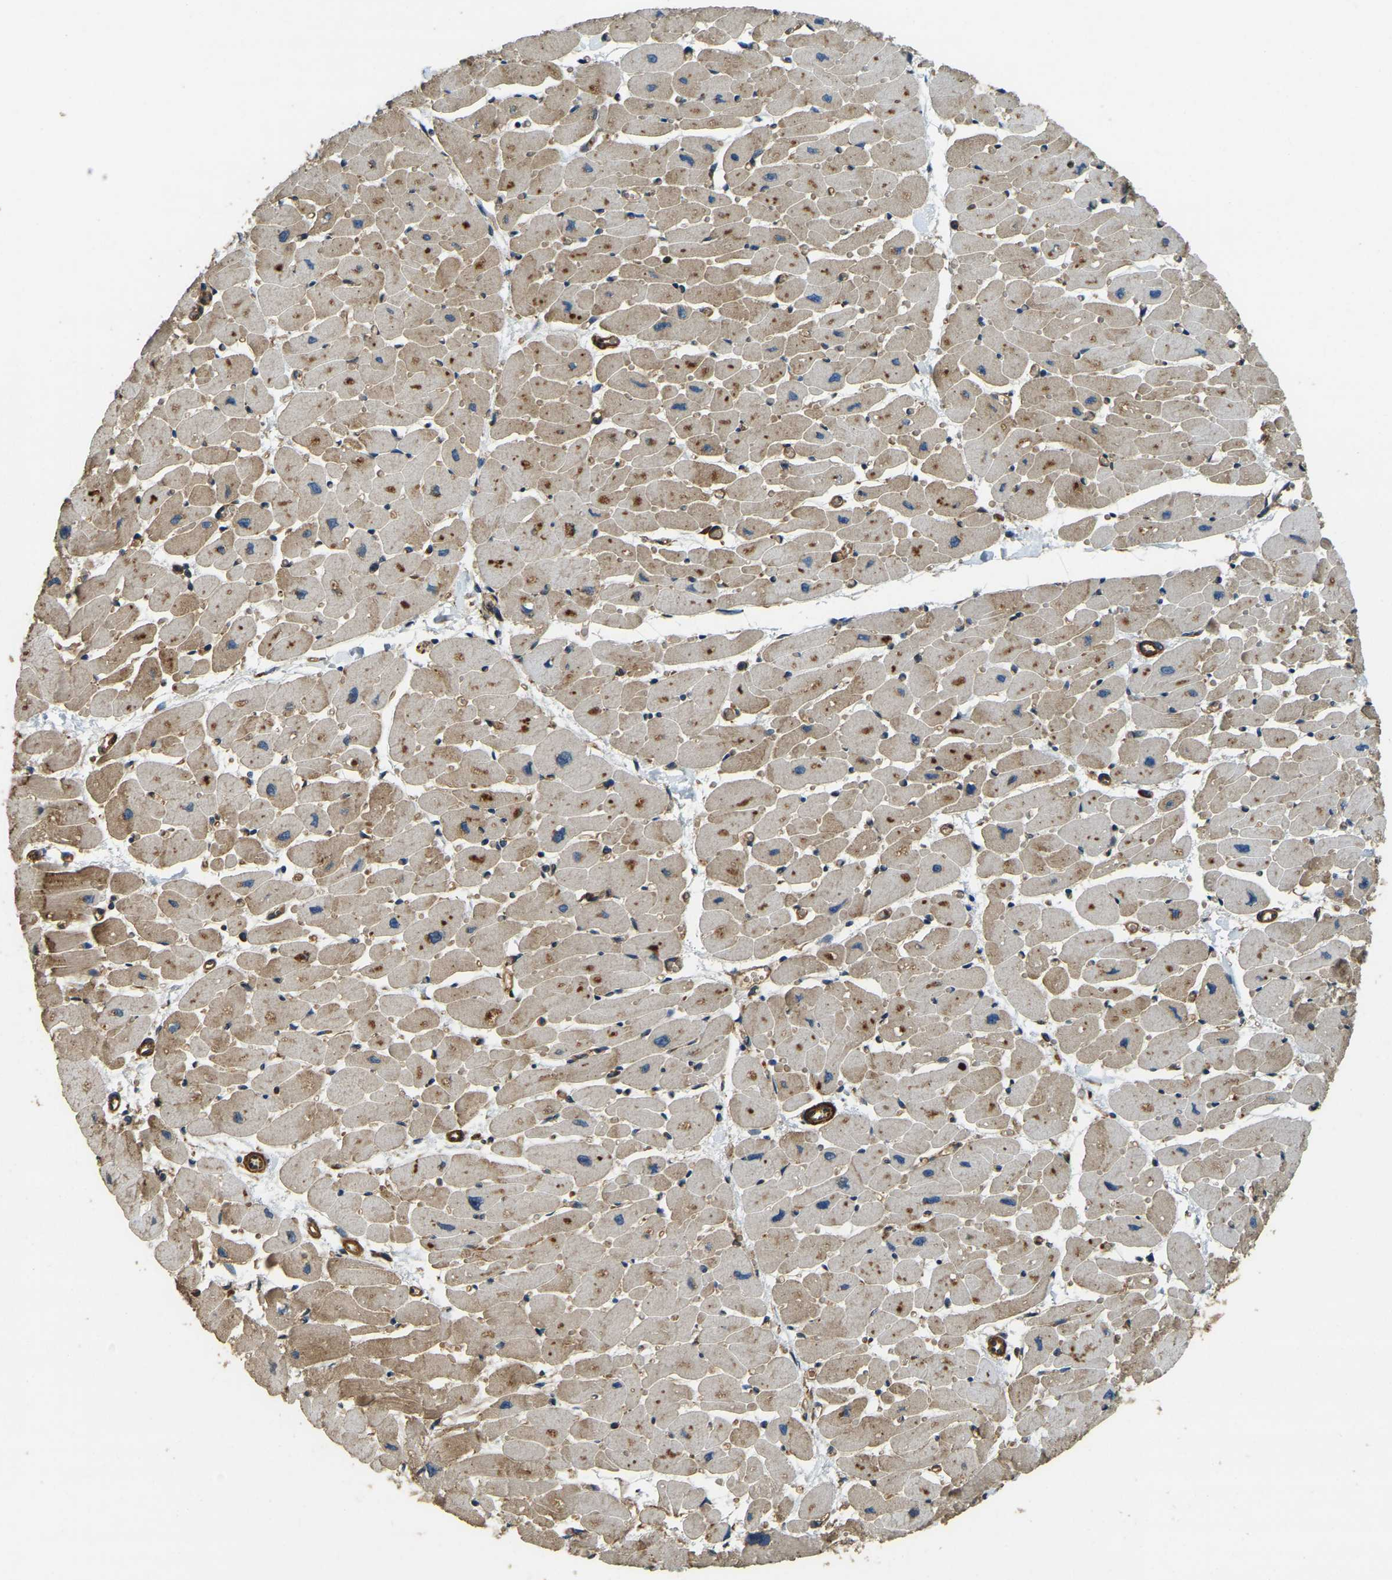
{"staining": {"intensity": "moderate", "quantity": ">75%", "location": "cytoplasmic/membranous"}, "tissue": "heart muscle", "cell_type": "Cardiomyocytes", "image_type": "normal", "snomed": [{"axis": "morphology", "description": "Normal tissue, NOS"}, {"axis": "topography", "description": "Heart"}], "caption": "Heart muscle stained with DAB (3,3'-diaminobenzidine) immunohistochemistry shows medium levels of moderate cytoplasmic/membranous expression in about >75% of cardiomyocytes.", "gene": "ERGIC1", "patient": {"sex": "female", "age": 54}}